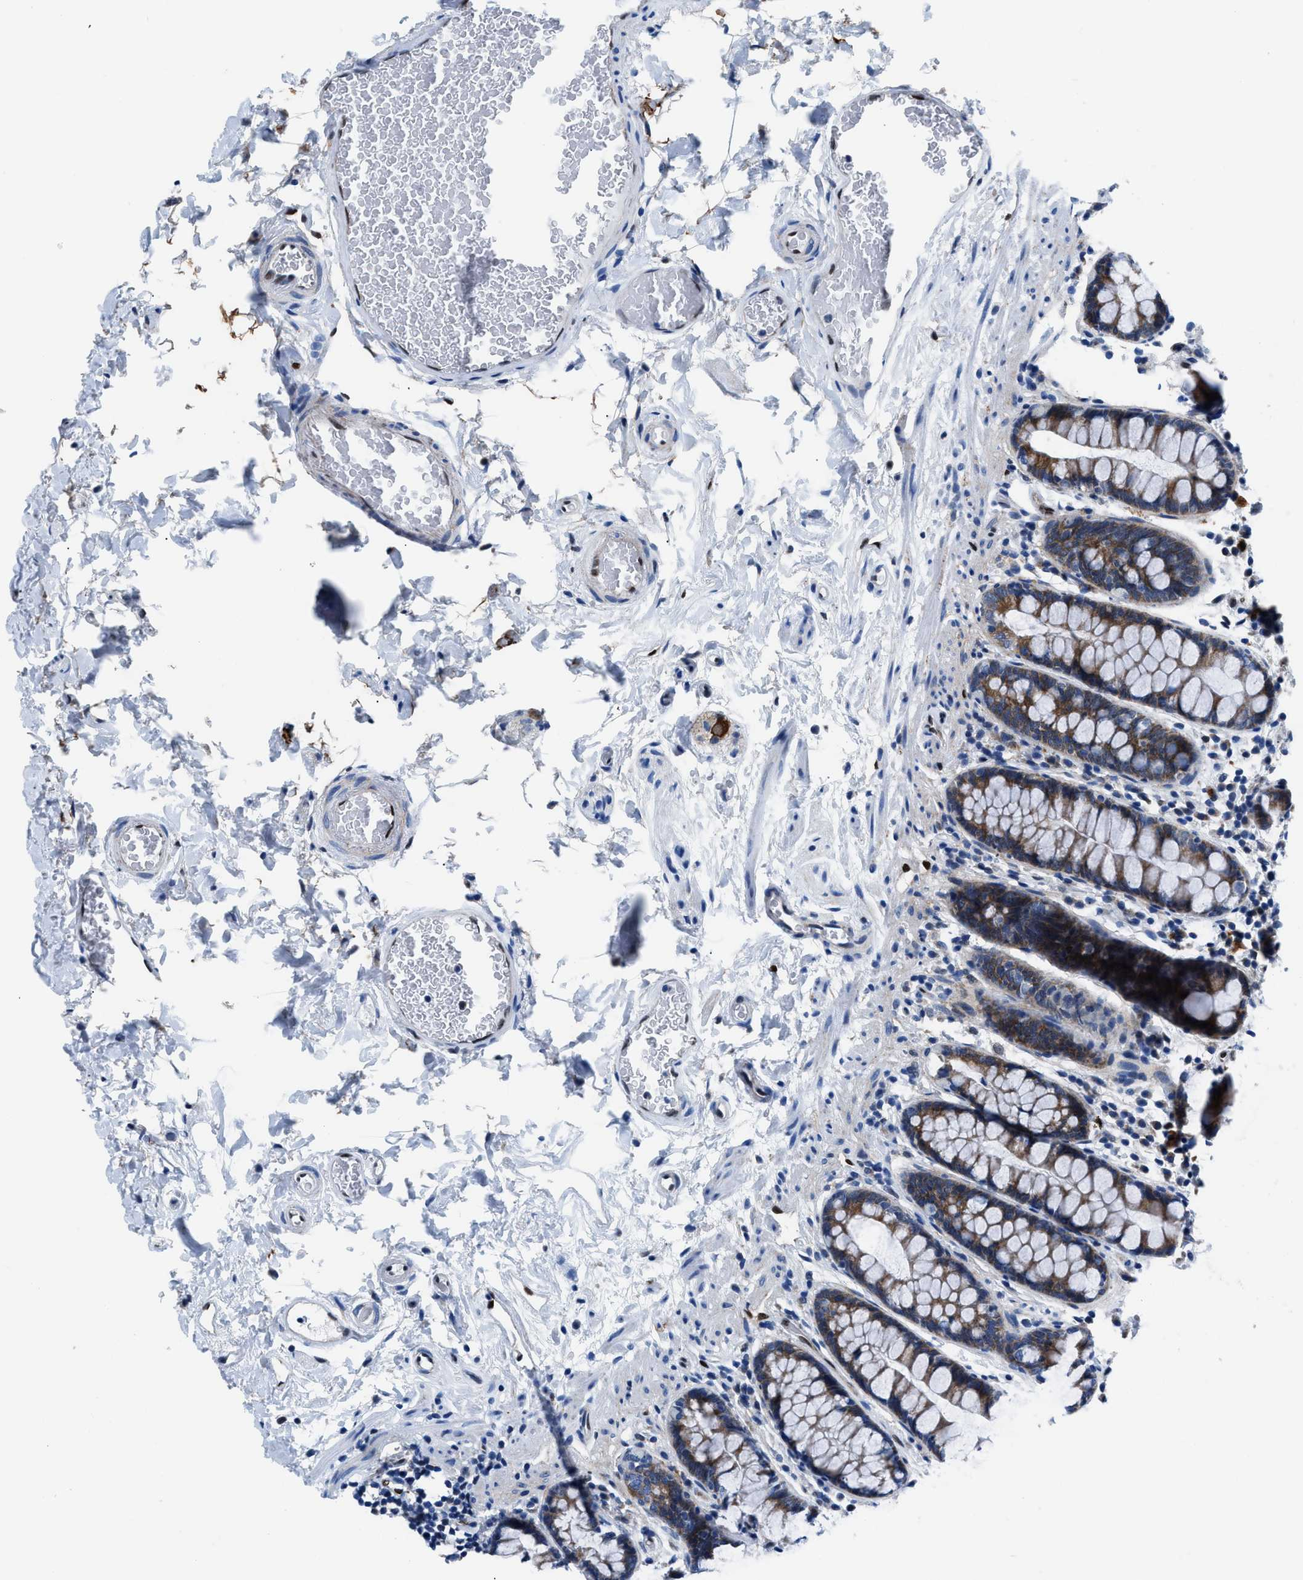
{"staining": {"intensity": "weak", "quantity": ">75%", "location": "cytoplasmic/membranous"}, "tissue": "colon", "cell_type": "Endothelial cells", "image_type": "normal", "snomed": [{"axis": "morphology", "description": "Normal tissue, NOS"}, {"axis": "topography", "description": "Colon"}], "caption": "The immunohistochemical stain shows weak cytoplasmic/membranous expression in endothelial cells of benign colon.", "gene": "LMO2", "patient": {"sex": "female", "age": 80}}